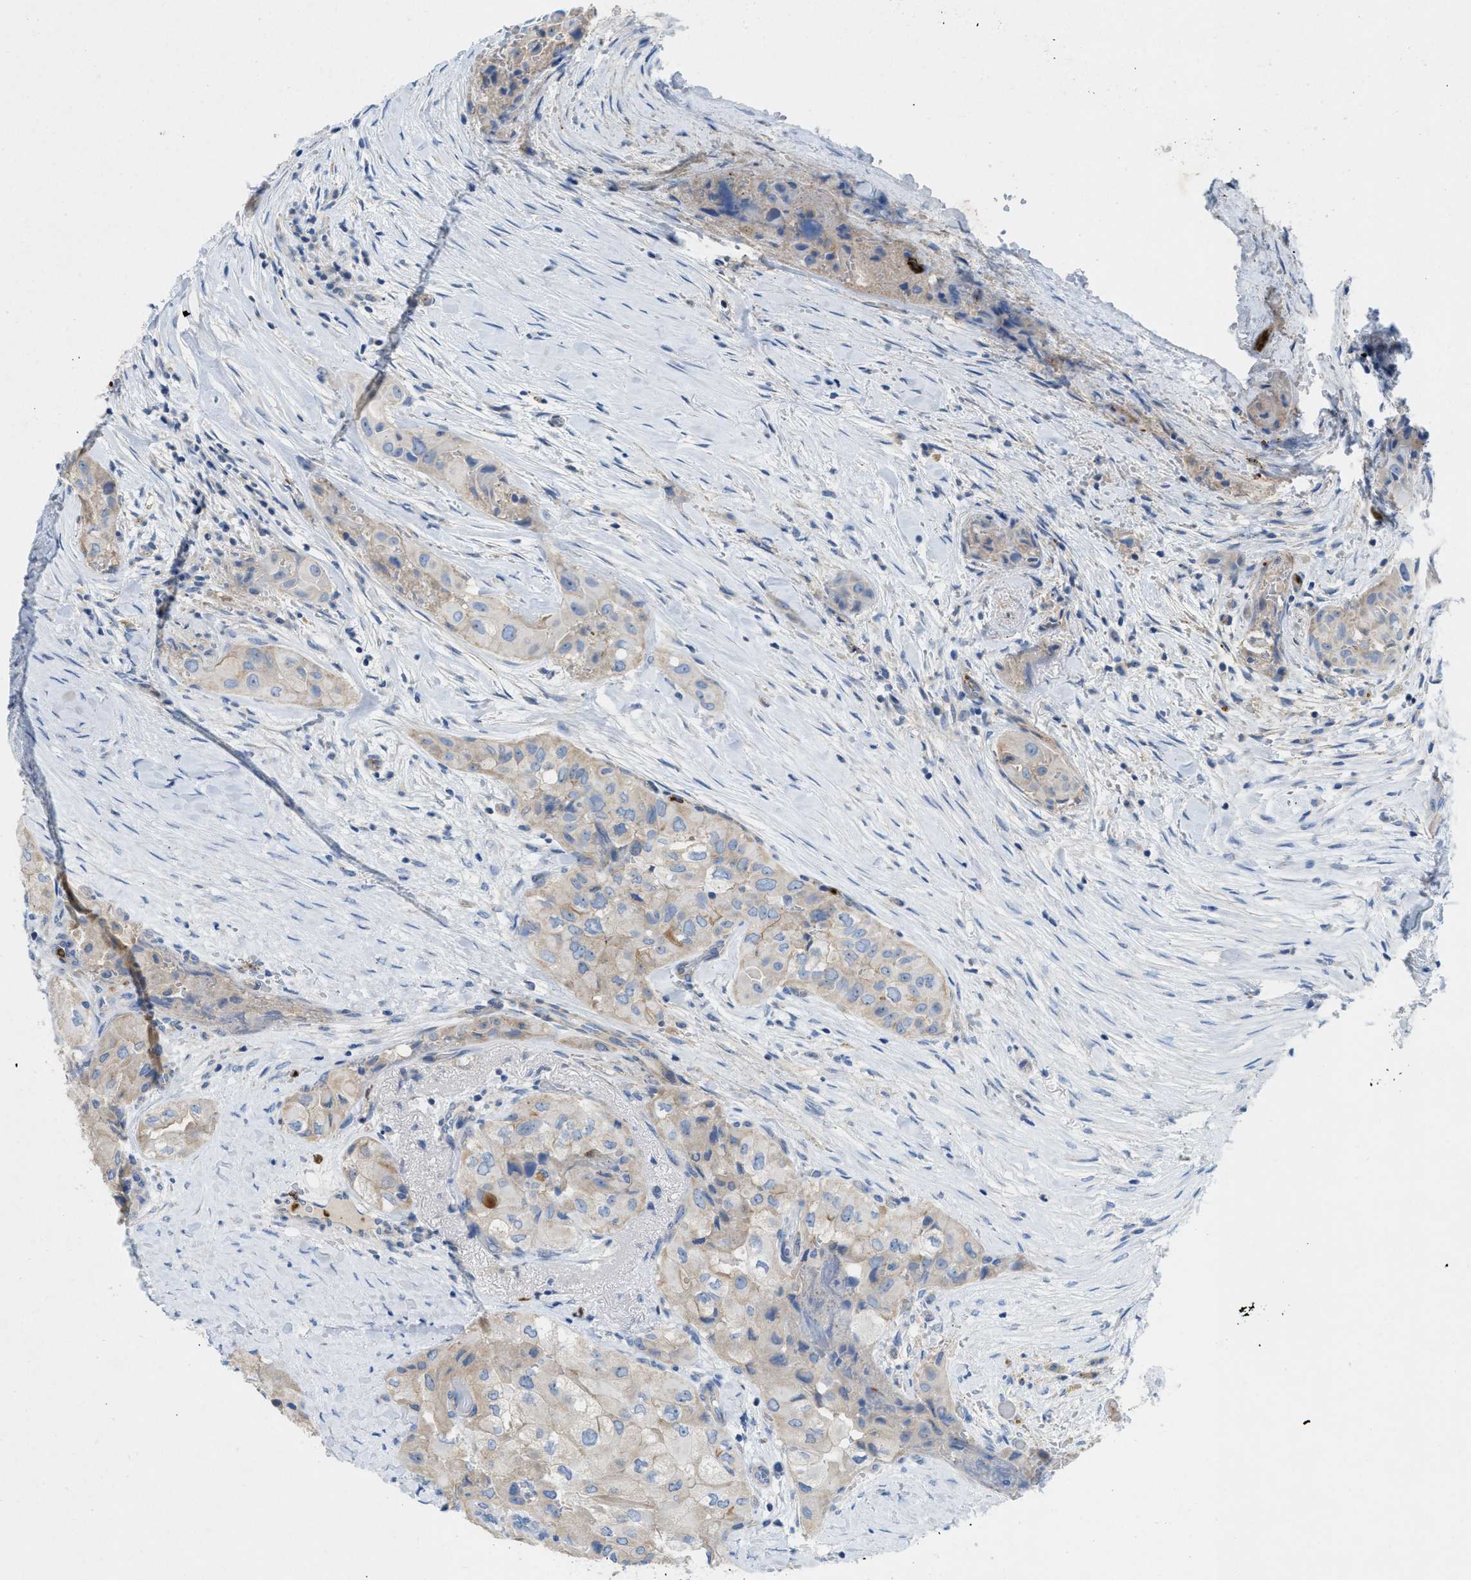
{"staining": {"intensity": "weak", "quantity": "<25%", "location": "cytoplasmic/membranous"}, "tissue": "thyroid cancer", "cell_type": "Tumor cells", "image_type": "cancer", "snomed": [{"axis": "morphology", "description": "Papillary adenocarcinoma, NOS"}, {"axis": "topography", "description": "Thyroid gland"}], "caption": "High power microscopy micrograph of an IHC micrograph of thyroid cancer, revealing no significant positivity in tumor cells.", "gene": "CMTM1", "patient": {"sex": "female", "age": 59}}